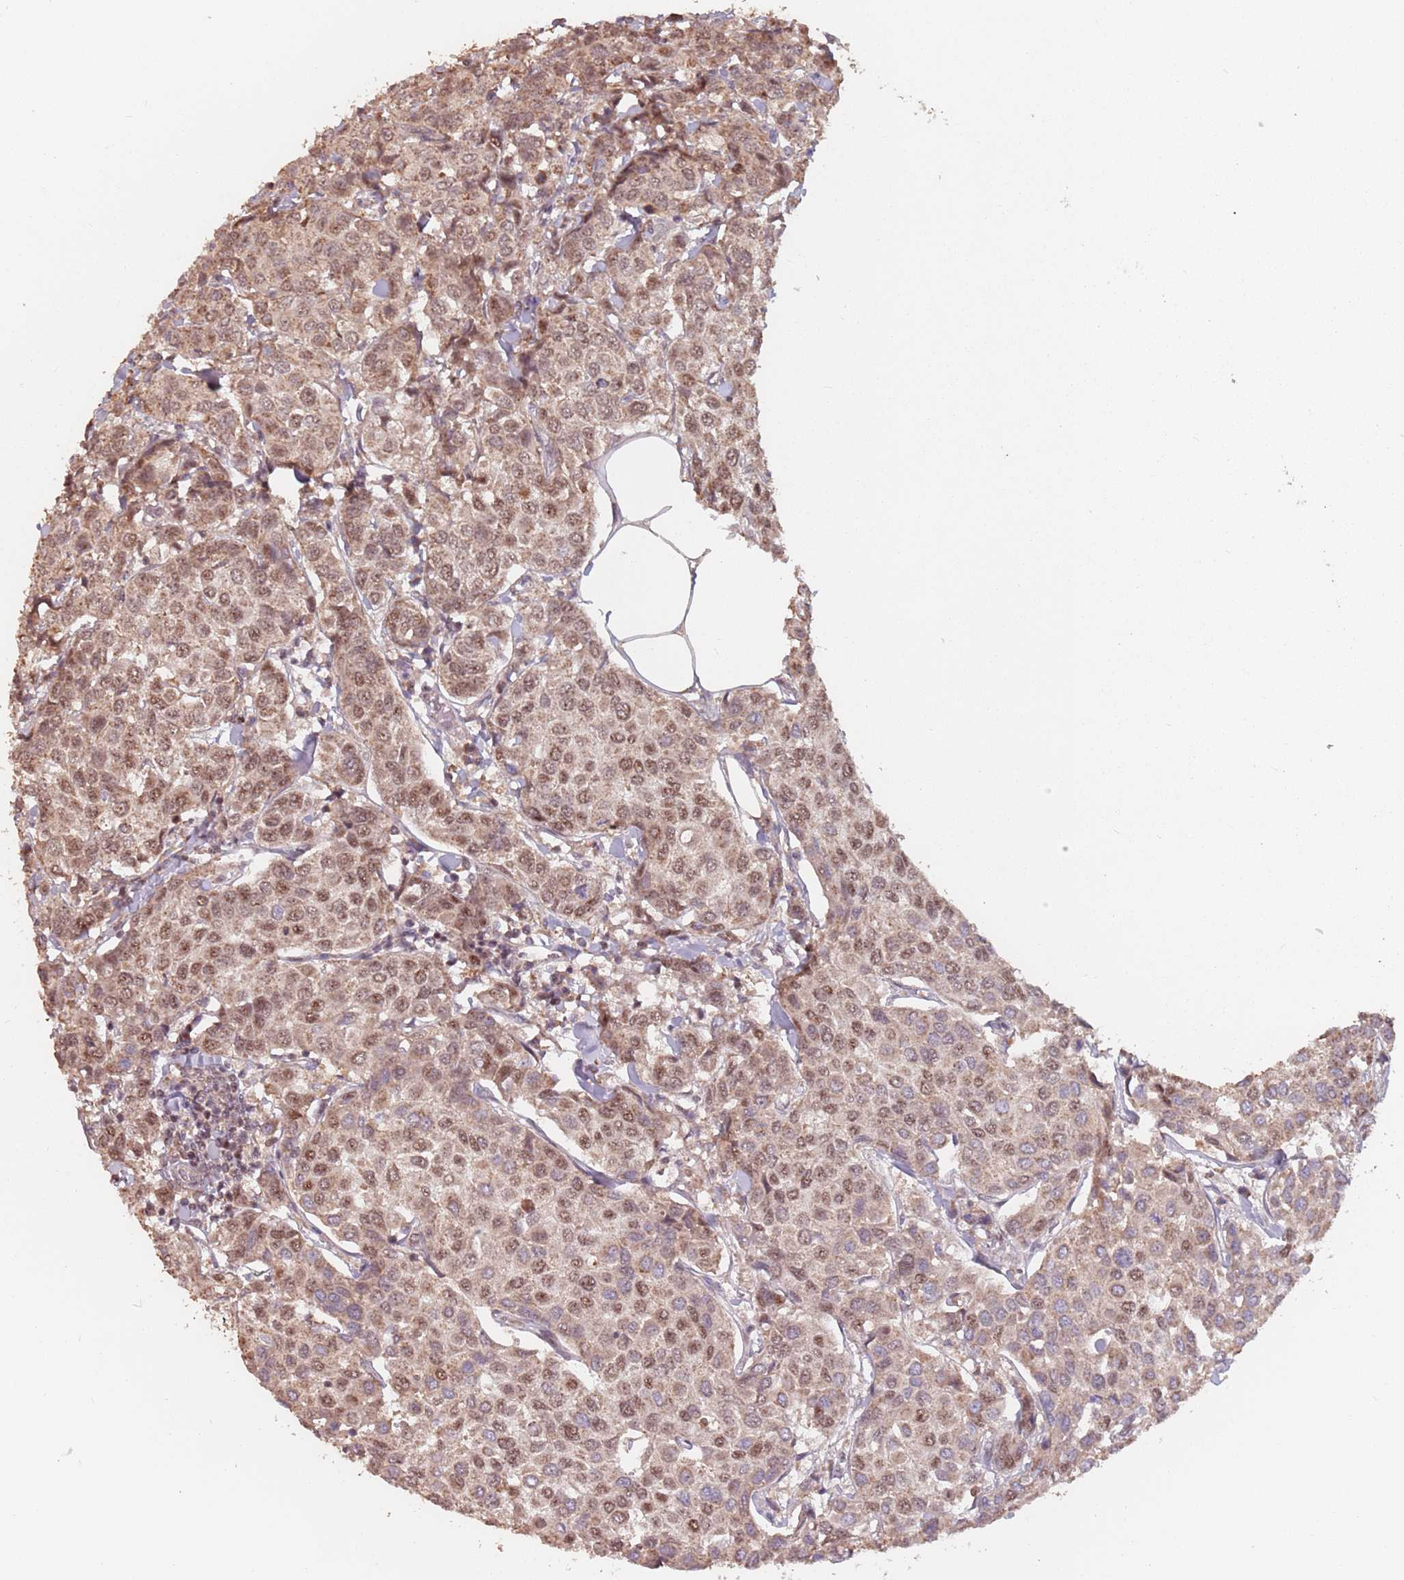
{"staining": {"intensity": "moderate", "quantity": ">75%", "location": "cytoplasmic/membranous,nuclear"}, "tissue": "breast cancer", "cell_type": "Tumor cells", "image_type": "cancer", "snomed": [{"axis": "morphology", "description": "Duct carcinoma"}, {"axis": "topography", "description": "Breast"}], "caption": "A brown stain highlights moderate cytoplasmic/membranous and nuclear staining of a protein in breast cancer (intraductal carcinoma) tumor cells.", "gene": "VPS52", "patient": {"sex": "female", "age": 55}}